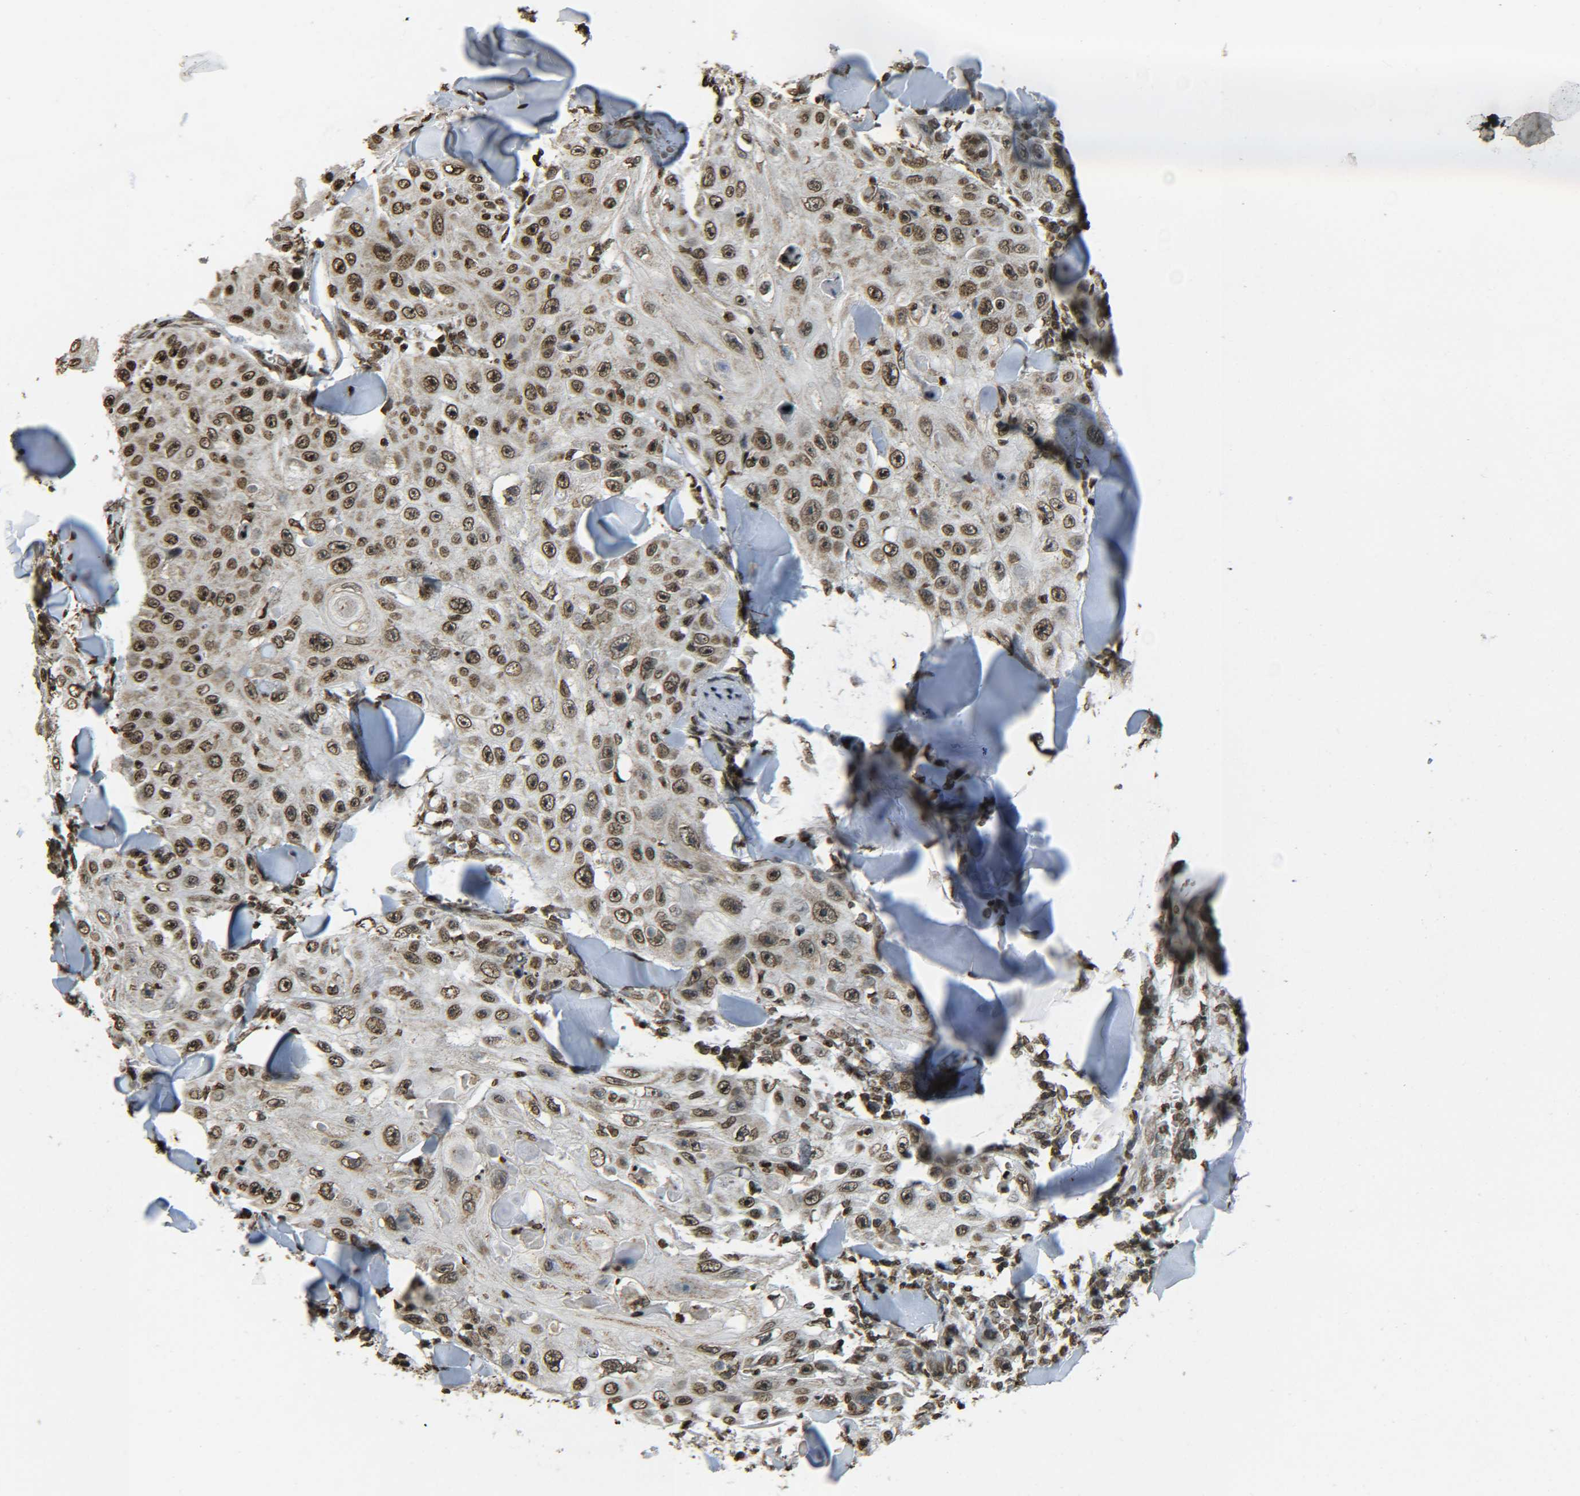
{"staining": {"intensity": "strong", "quantity": ">75%", "location": "nuclear"}, "tissue": "skin cancer", "cell_type": "Tumor cells", "image_type": "cancer", "snomed": [{"axis": "morphology", "description": "Squamous cell carcinoma, NOS"}, {"axis": "topography", "description": "Skin"}], "caption": "About >75% of tumor cells in squamous cell carcinoma (skin) display strong nuclear protein expression as visualized by brown immunohistochemical staining.", "gene": "NEUROG2", "patient": {"sex": "male", "age": 86}}